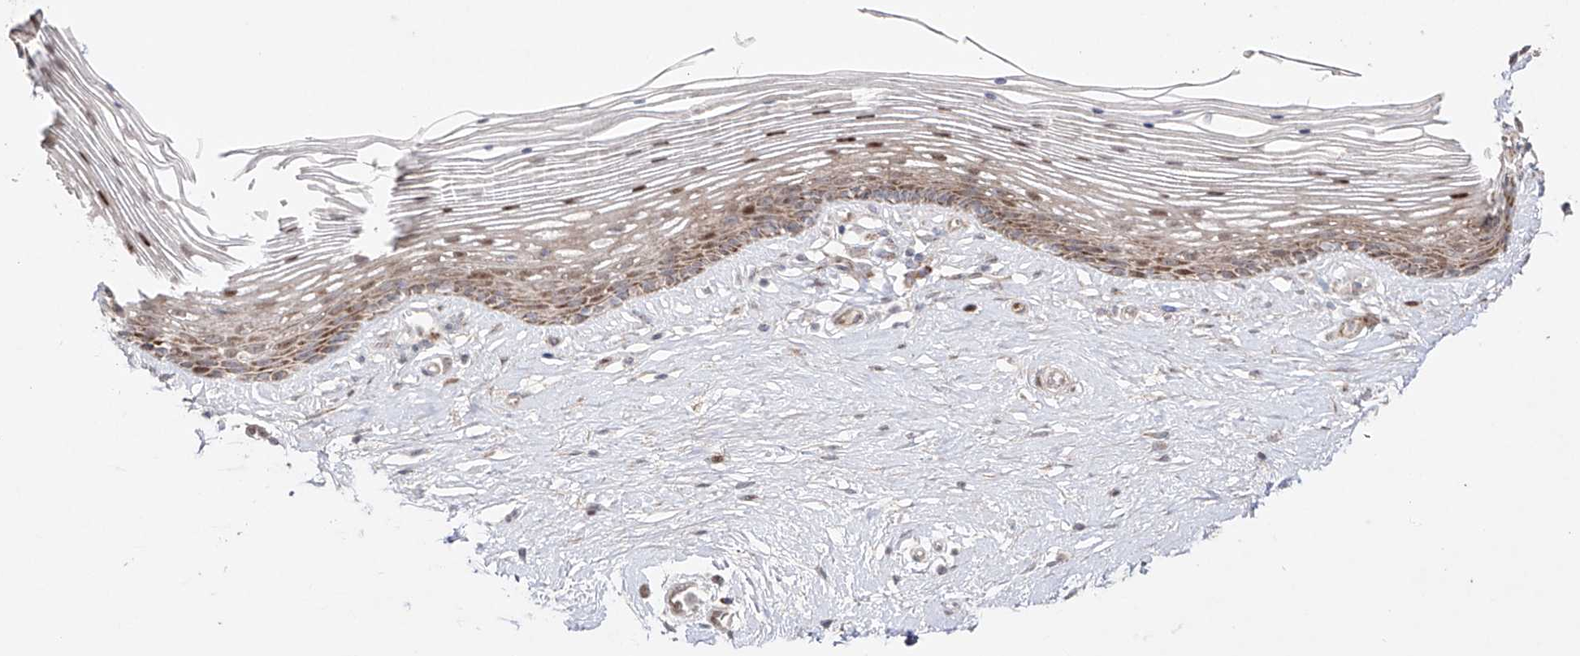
{"staining": {"intensity": "moderate", "quantity": "25%-75%", "location": "cytoplasmic/membranous,nuclear"}, "tissue": "vagina", "cell_type": "Squamous epithelial cells", "image_type": "normal", "snomed": [{"axis": "morphology", "description": "Normal tissue, NOS"}, {"axis": "topography", "description": "Vagina"}], "caption": "Immunohistochemical staining of benign vagina exhibits moderate cytoplasmic/membranous,nuclear protein positivity in approximately 25%-75% of squamous epithelial cells. (Stains: DAB (3,3'-diaminobenzidine) in brown, nuclei in blue, Microscopy: brightfield microscopy at high magnification).", "gene": "YKT6", "patient": {"sex": "female", "age": 46}}